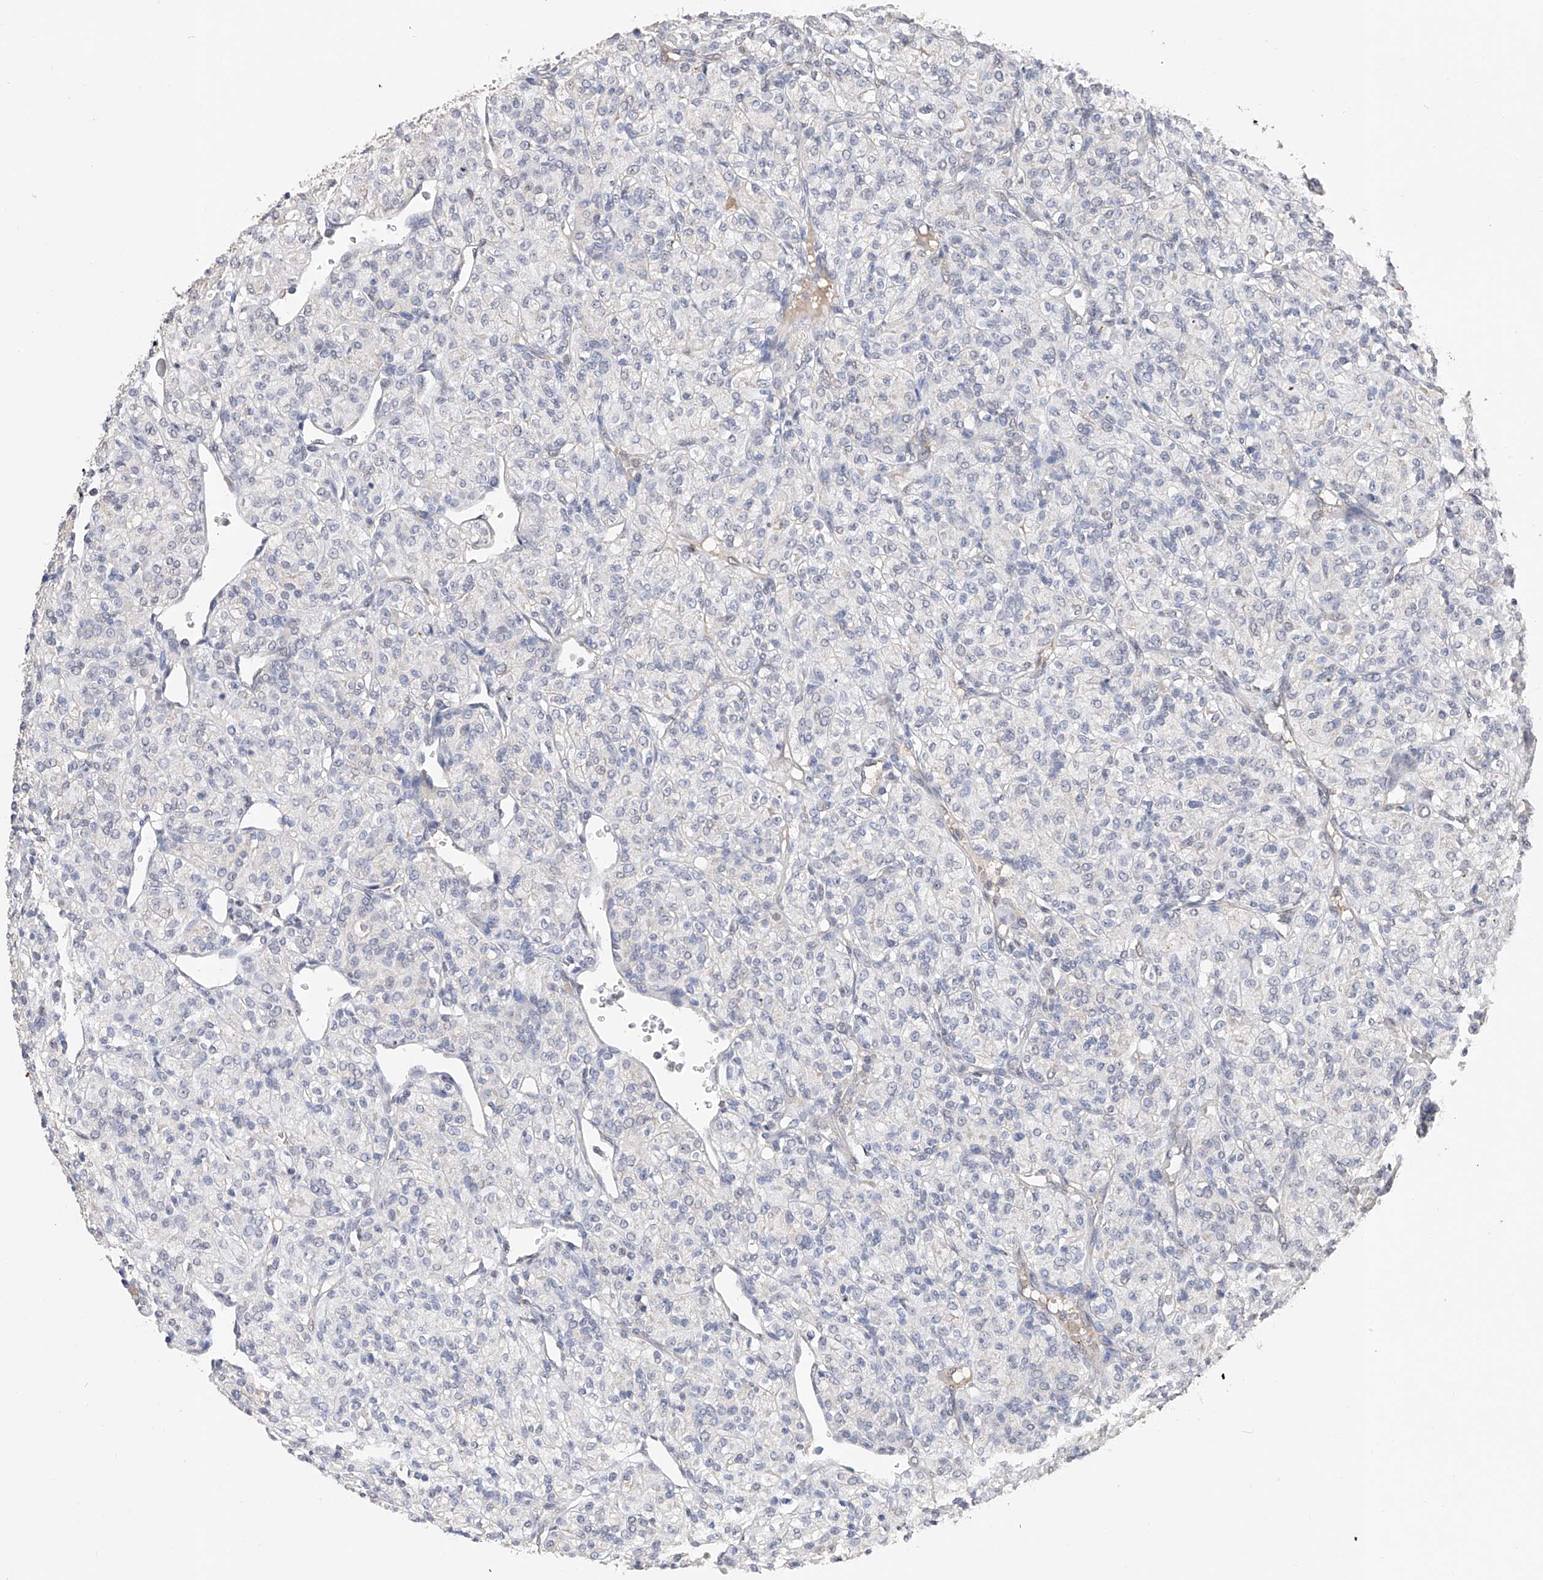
{"staining": {"intensity": "negative", "quantity": "none", "location": "none"}, "tissue": "renal cancer", "cell_type": "Tumor cells", "image_type": "cancer", "snomed": [{"axis": "morphology", "description": "Adenocarcinoma, NOS"}, {"axis": "topography", "description": "Kidney"}], "caption": "DAB (3,3'-diaminobenzidine) immunohistochemical staining of renal adenocarcinoma displays no significant staining in tumor cells.", "gene": "DMAP1", "patient": {"sex": "male", "age": 77}}